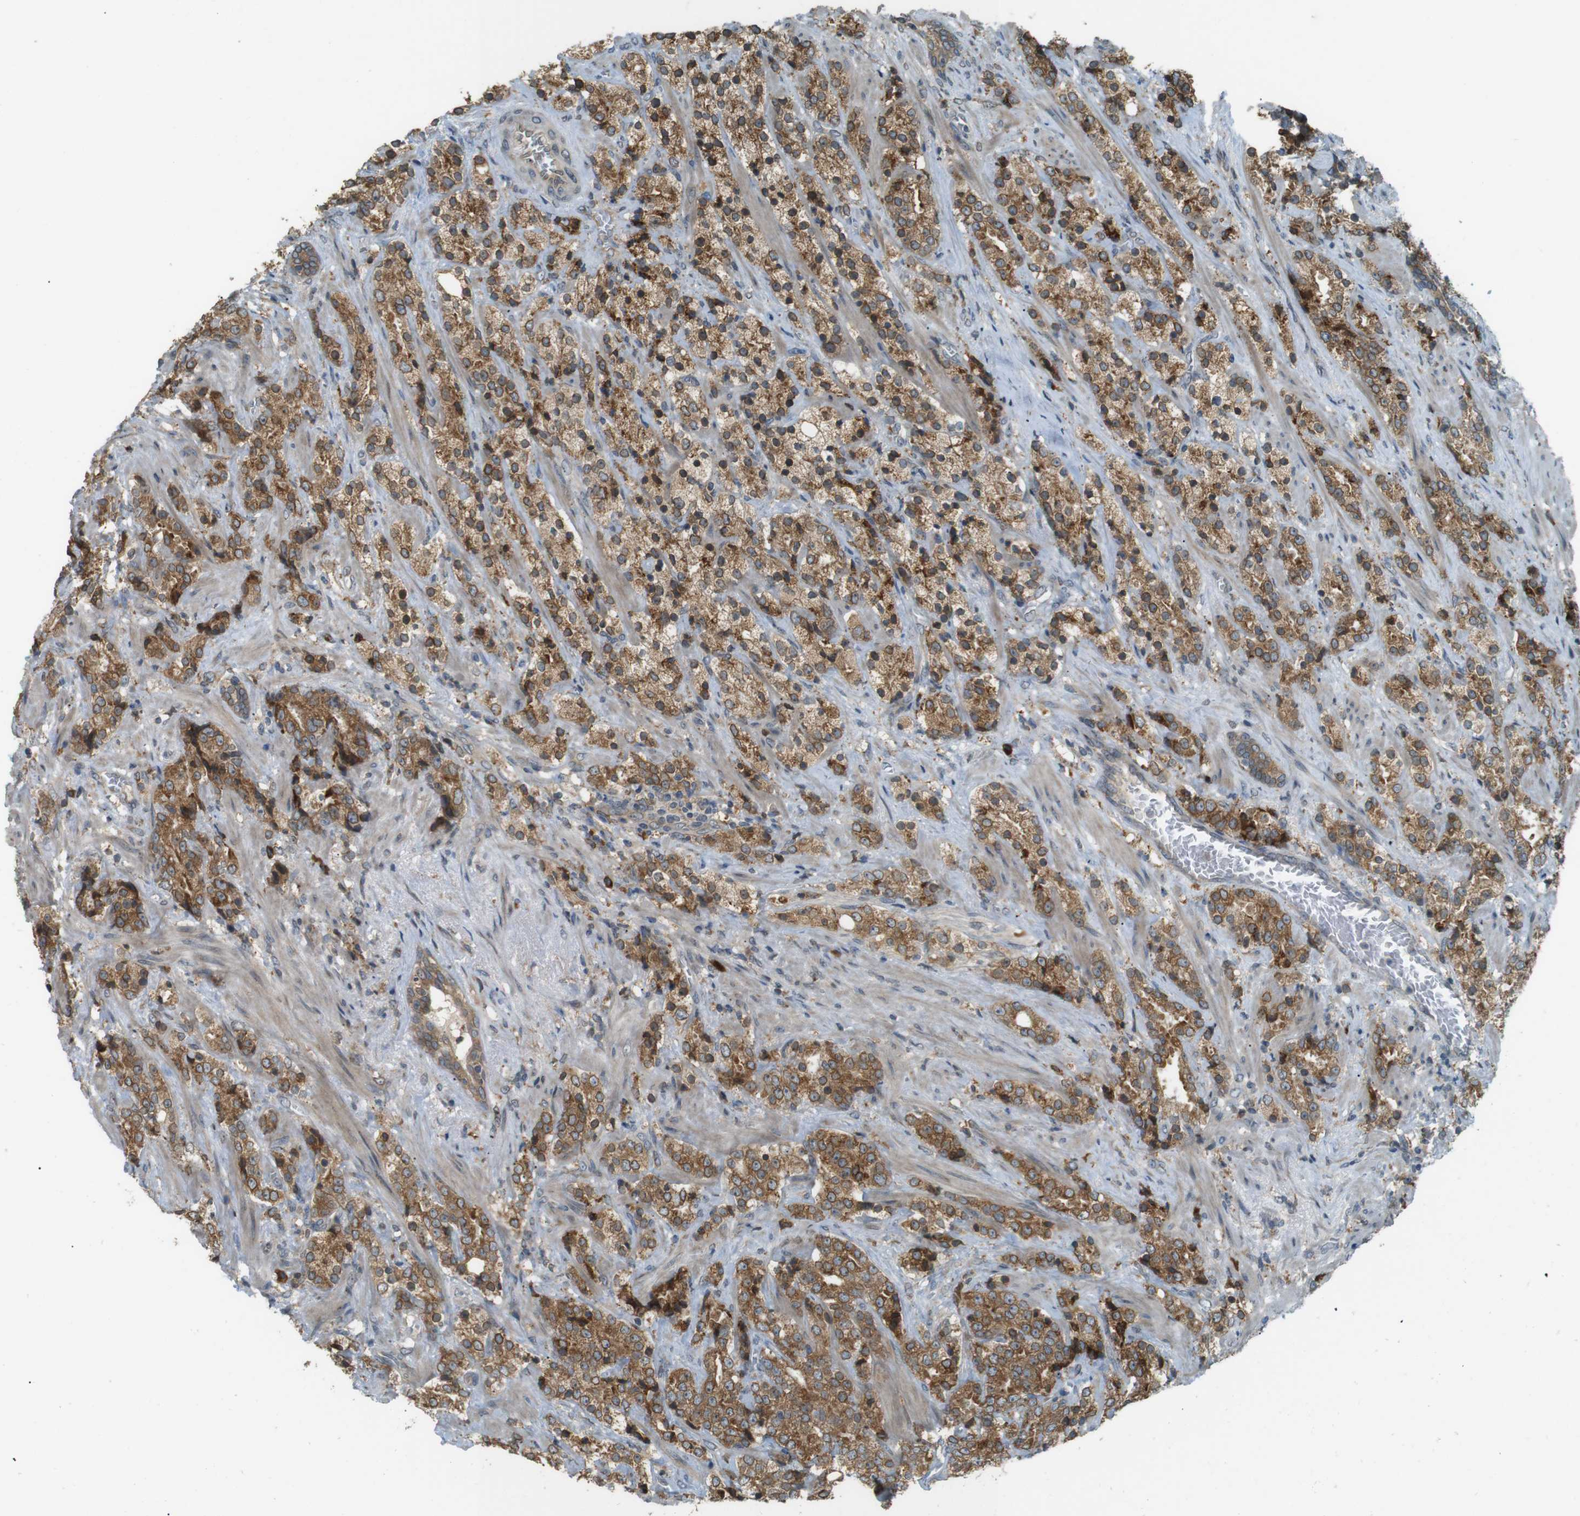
{"staining": {"intensity": "moderate", "quantity": ">75%", "location": "cytoplasmic/membranous"}, "tissue": "prostate cancer", "cell_type": "Tumor cells", "image_type": "cancer", "snomed": [{"axis": "morphology", "description": "Adenocarcinoma, High grade"}, {"axis": "topography", "description": "Prostate"}], "caption": "Prostate cancer was stained to show a protein in brown. There is medium levels of moderate cytoplasmic/membranous expression in approximately >75% of tumor cells. (DAB = brown stain, brightfield microscopy at high magnification).", "gene": "TMED4", "patient": {"sex": "male", "age": 71}}